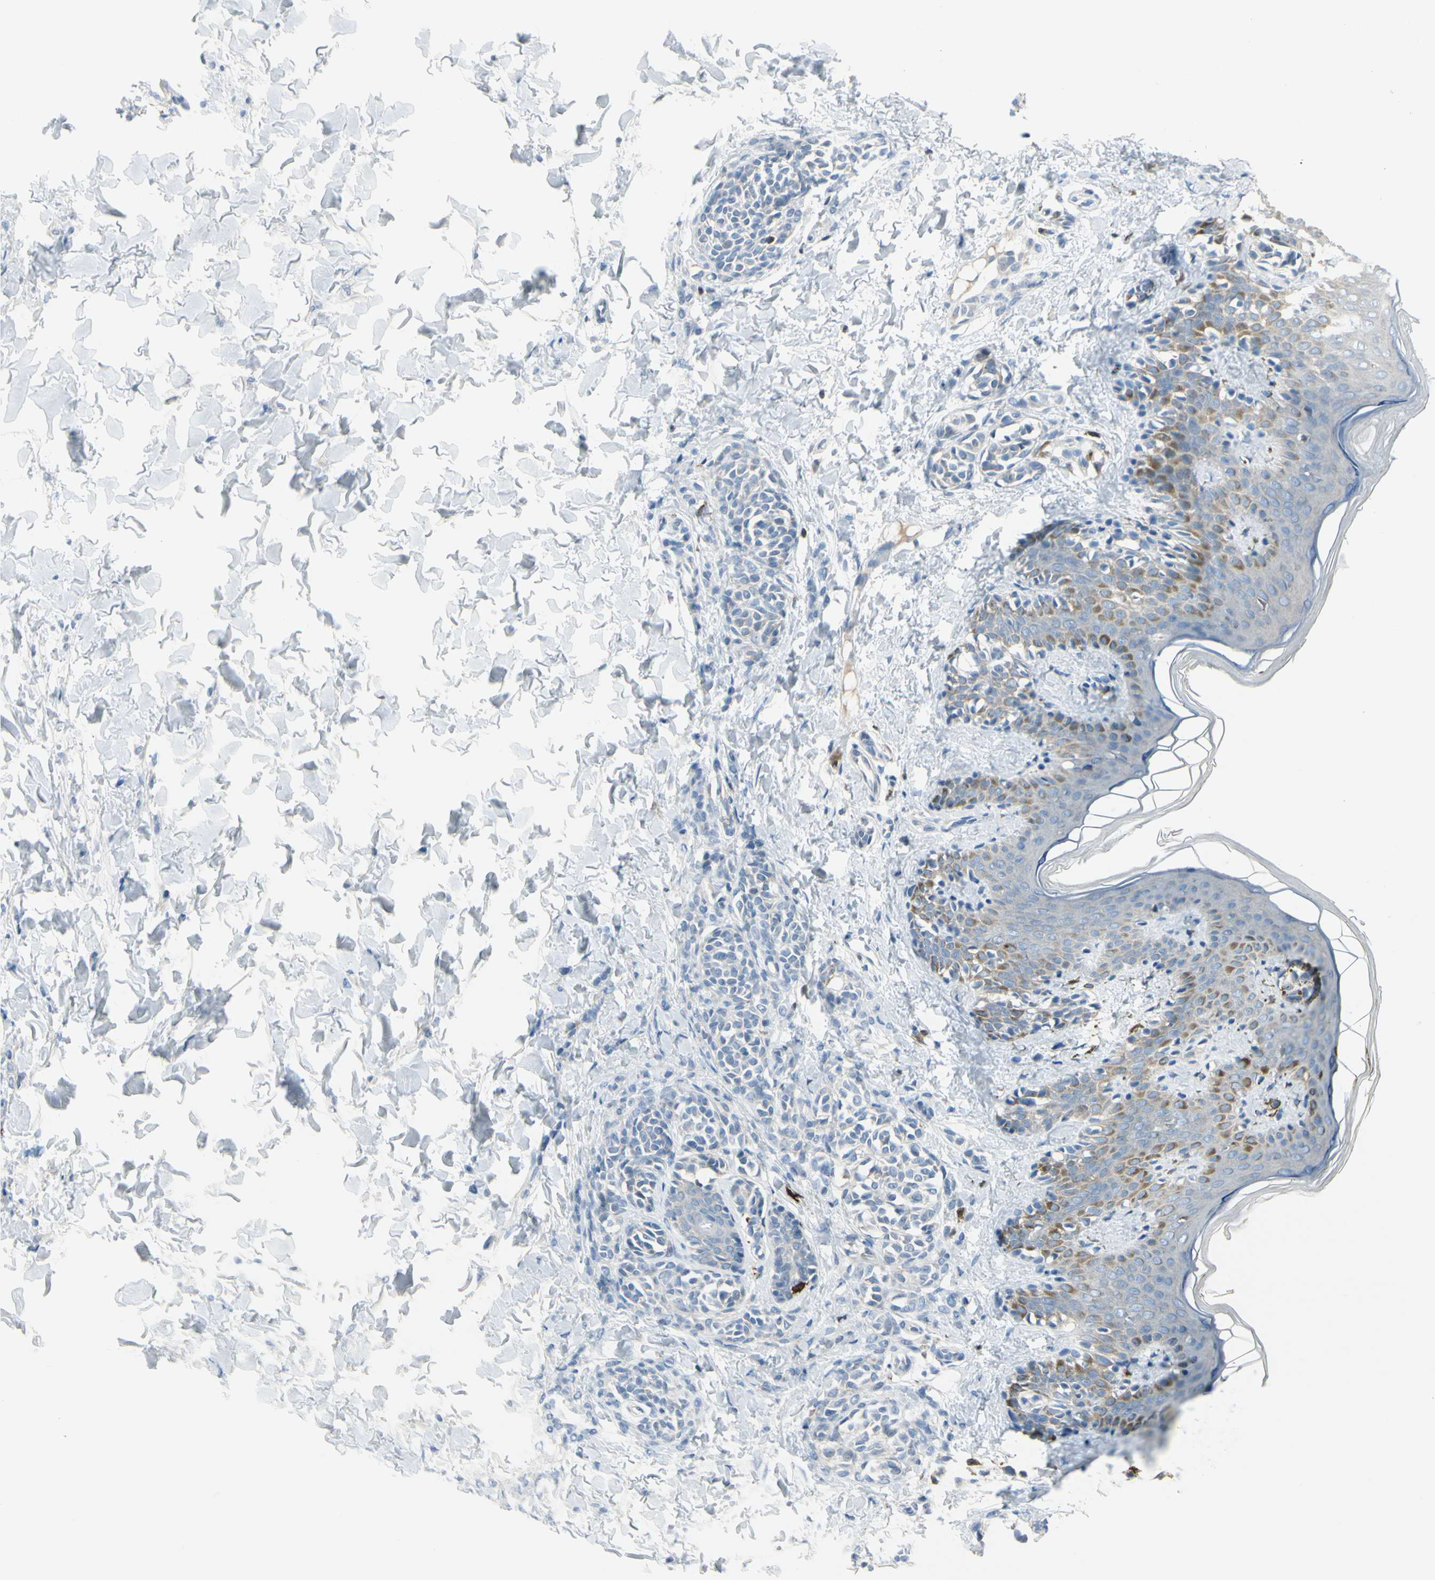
{"staining": {"intensity": "negative", "quantity": "none", "location": "none"}, "tissue": "skin", "cell_type": "Fibroblasts", "image_type": "normal", "snomed": [{"axis": "morphology", "description": "Normal tissue, NOS"}, {"axis": "topography", "description": "Skin"}], "caption": "A high-resolution photomicrograph shows IHC staining of unremarkable skin, which shows no significant positivity in fibroblasts.", "gene": "TRAF1", "patient": {"sex": "male", "age": 16}}